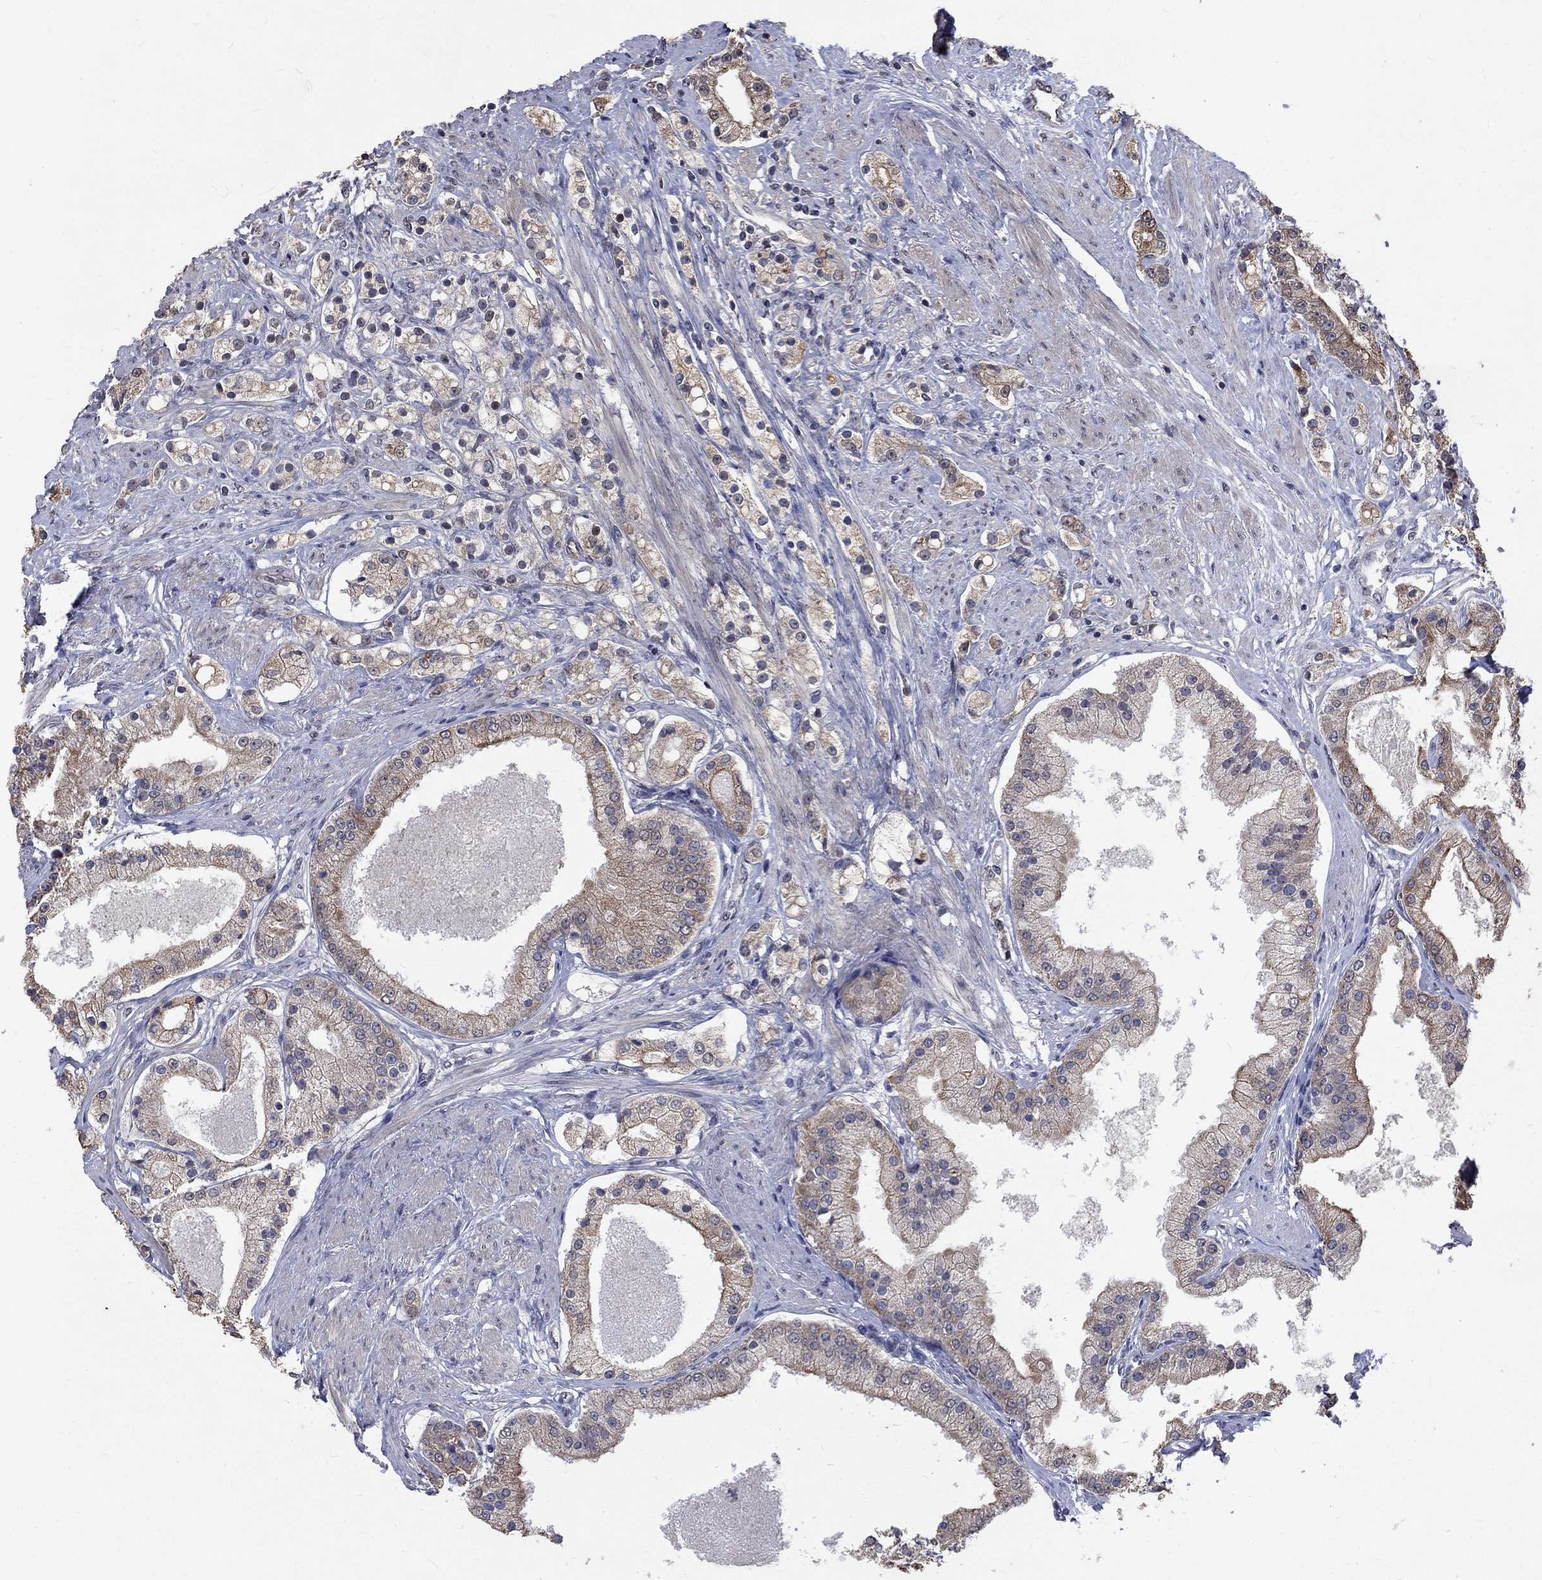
{"staining": {"intensity": "moderate", "quantity": "25%-75%", "location": "cytoplasmic/membranous"}, "tissue": "prostate cancer", "cell_type": "Tumor cells", "image_type": "cancer", "snomed": [{"axis": "morphology", "description": "Adenocarcinoma, NOS"}, {"axis": "topography", "description": "Prostate and seminal vesicle, NOS"}, {"axis": "topography", "description": "Prostate"}], "caption": "Immunohistochemistry (IHC) of prostate adenocarcinoma shows medium levels of moderate cytoplasmic/membranous expression in about 25%-75% of tumor cells.", "gene": "CHST5", "patient": {"sex": "male", "age": 67}}